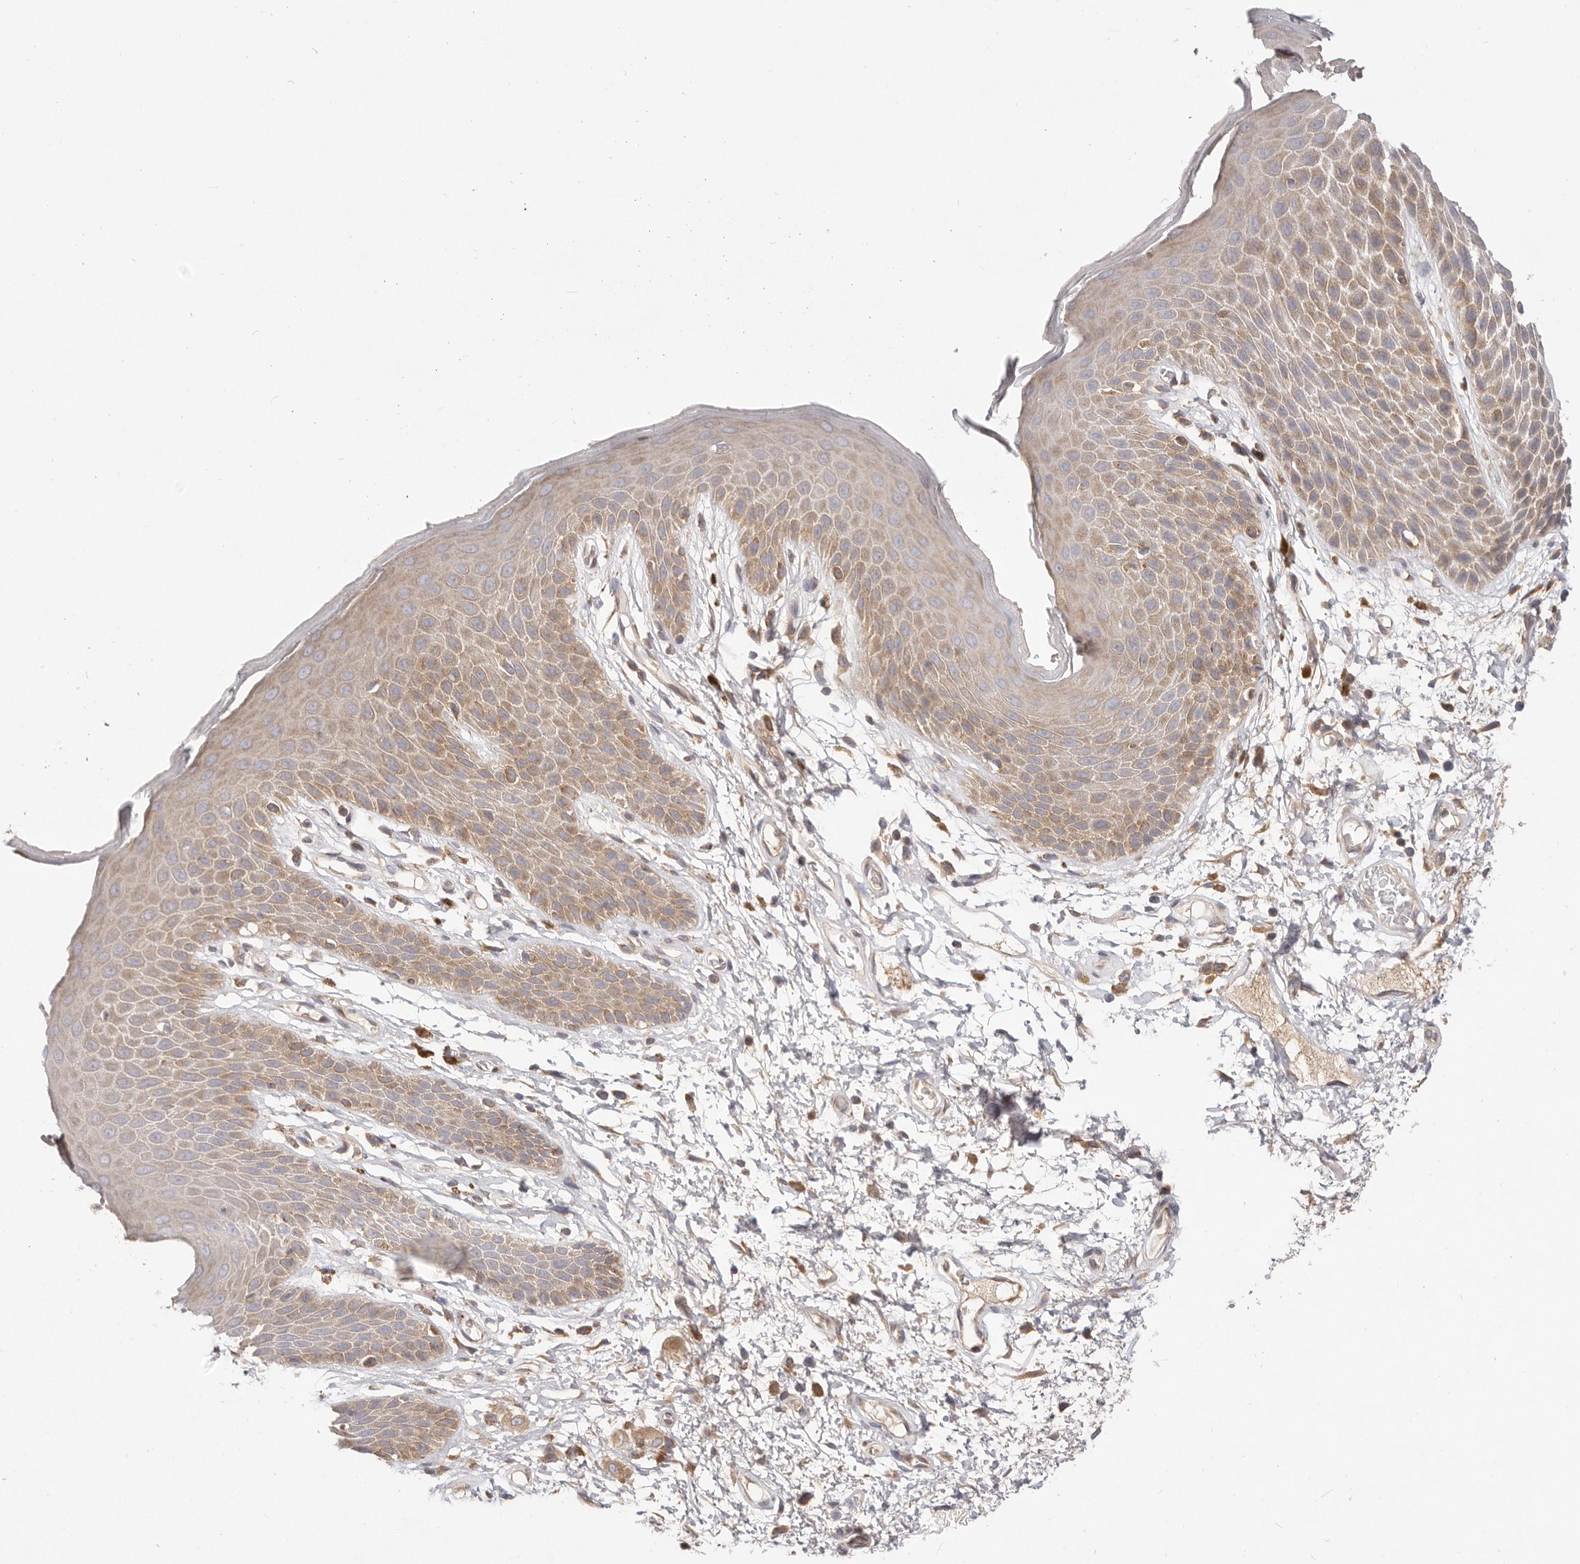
{"staining": {"intensity": "moderate", "quantity": "25%-75%", "location": "cytoplasmic/membranous"}, "tissue": "skin", "cell_type": "Epidermal cells", "image_type": "normal", "snomed": [{"axis": "morphology", "description": "Normal tissue, NOS"}, {"axis": "topography", "description": "Anal"}], "caption": "The photomicrograph exhibits a brown stain indicating the presence of a protein in the cytoplasmic/membranous of epidermal cells in skin.", "gene": "KCMF1", "patient": {"sex": "male", "age": 74}}